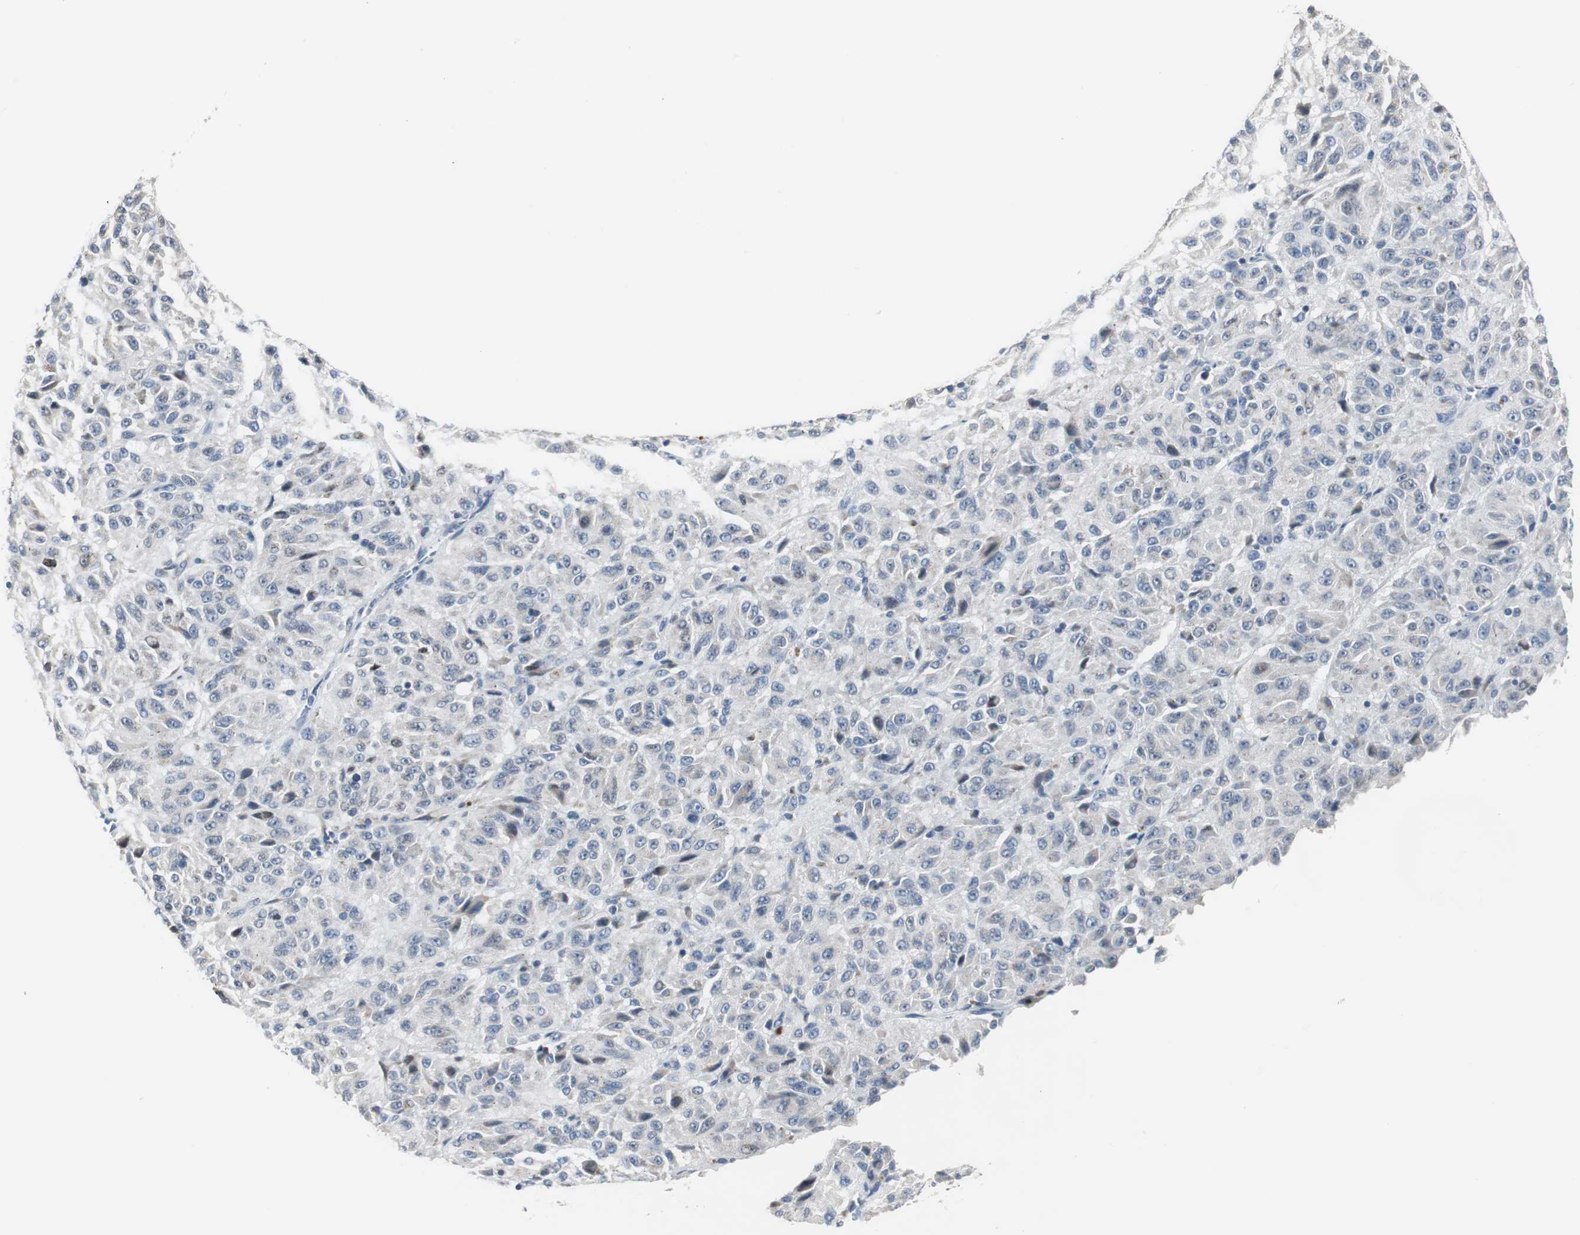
{"staining": {"intensity": "negative", "quantity": "none", "location": "none"}, "tissue": "melanoma", "cell_type": "Tumor cells", "image_type": "cancer", "snomed": [{"axis": "morphology", "description": "Malignant melanoma, Metastatic site"}, {"axis": "topography", "description": "Lung"}], "caption": "Immunohistochemical staining of malignant melanoma (metastatic site) displays no significant expression in tumor cells. The staining was performed using DAB (3,3'-diaminobenzidine) to visualize the protein expression in brown, while the nuclei were stained in blue with hematoxylin (Magnification: 20x).", "gene": "SOX30", "patient": {"sex": "male", "age": 64}}